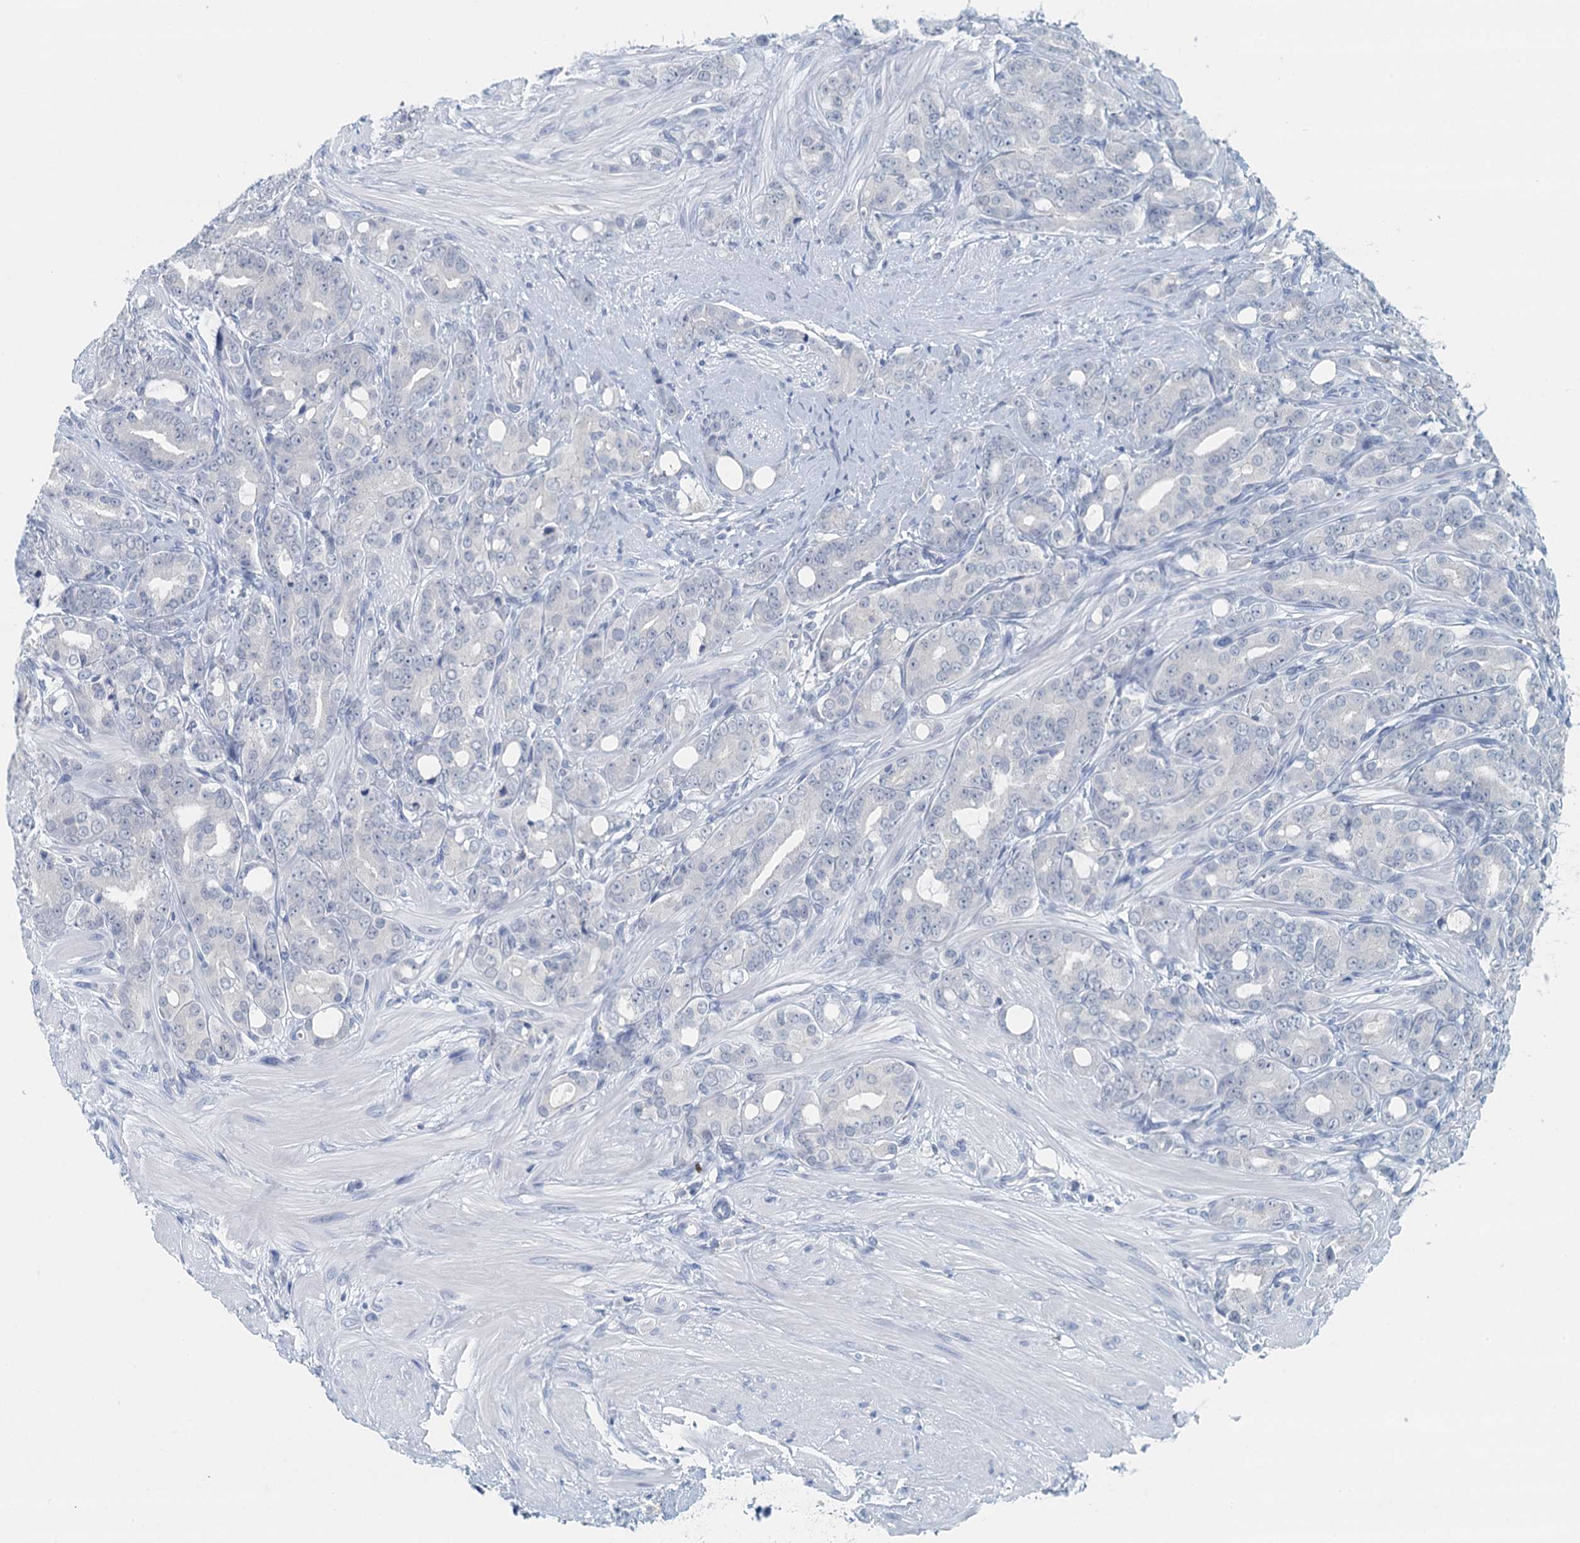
{"staining": {"intensity": "negative", "quantity": "none", "location": "none"}, "tissue": "prostate cancer", "cell_type": "Tumor cells", "image_type": "cancer", "snomed": [{"axis": "morphology", "description": "Adenocarcinoma, High grade"}, {"axis": "topography", "description": "Prostate"}], "caption": "Prostate cancer (adenocarcinoma (high-grade)) was stained to show a protein in brown. There is no significant expression in tumor cells. The staining was performed using DAB (3,3'-diaminobenzidine) to visualize the protein expression in brown, while the nuclei were stained in blue with hematoxylin (Magnification: 20x).", "gene": "NUBP2", "patient": {"sex": "male", "age": 62}}